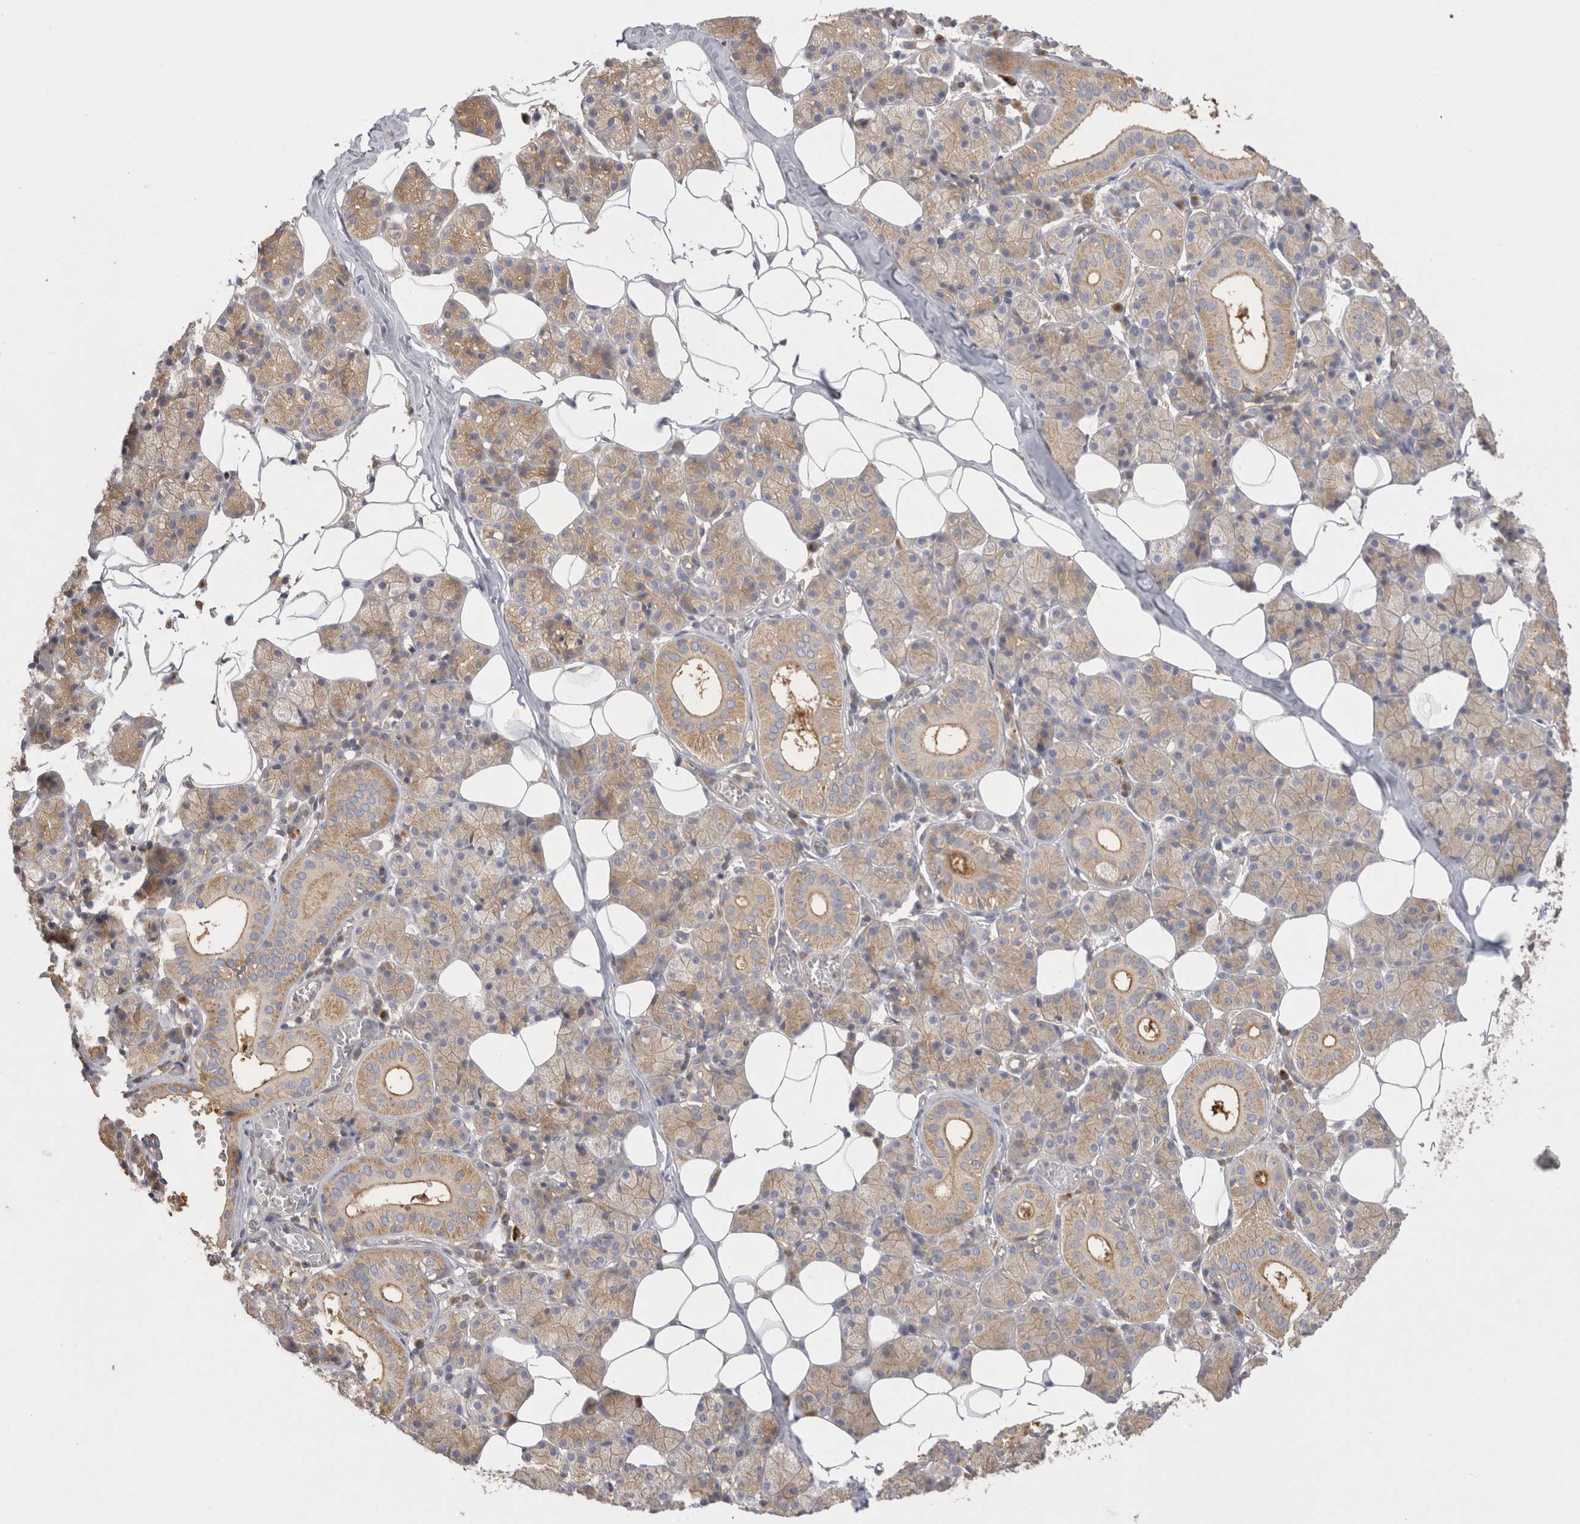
{"staining": {"intensity": "weak", "quantity": "25%-75%", "location": "cytoplasmic/membranous"}, "tissue": "salivary gland", "cell_type": "Glandular cells", "image_type": "normal", "snomed": [{"axis": "morphology", "description": "Normal tissue, NOS"}, {"axis": "topography", "description": "Salivary gland"}], "caption": "Protein staining by immunohistochemistry (IHC) demonstrates weak cytoplasmic/membranous staining in about 25%-75% of glandular cells in normal salivary gland. (DAB IHC, brown staining for protein, blue staining for nuclei).", "gene": "CHMP6", "patient": {"sex": "female", "age": 33}}